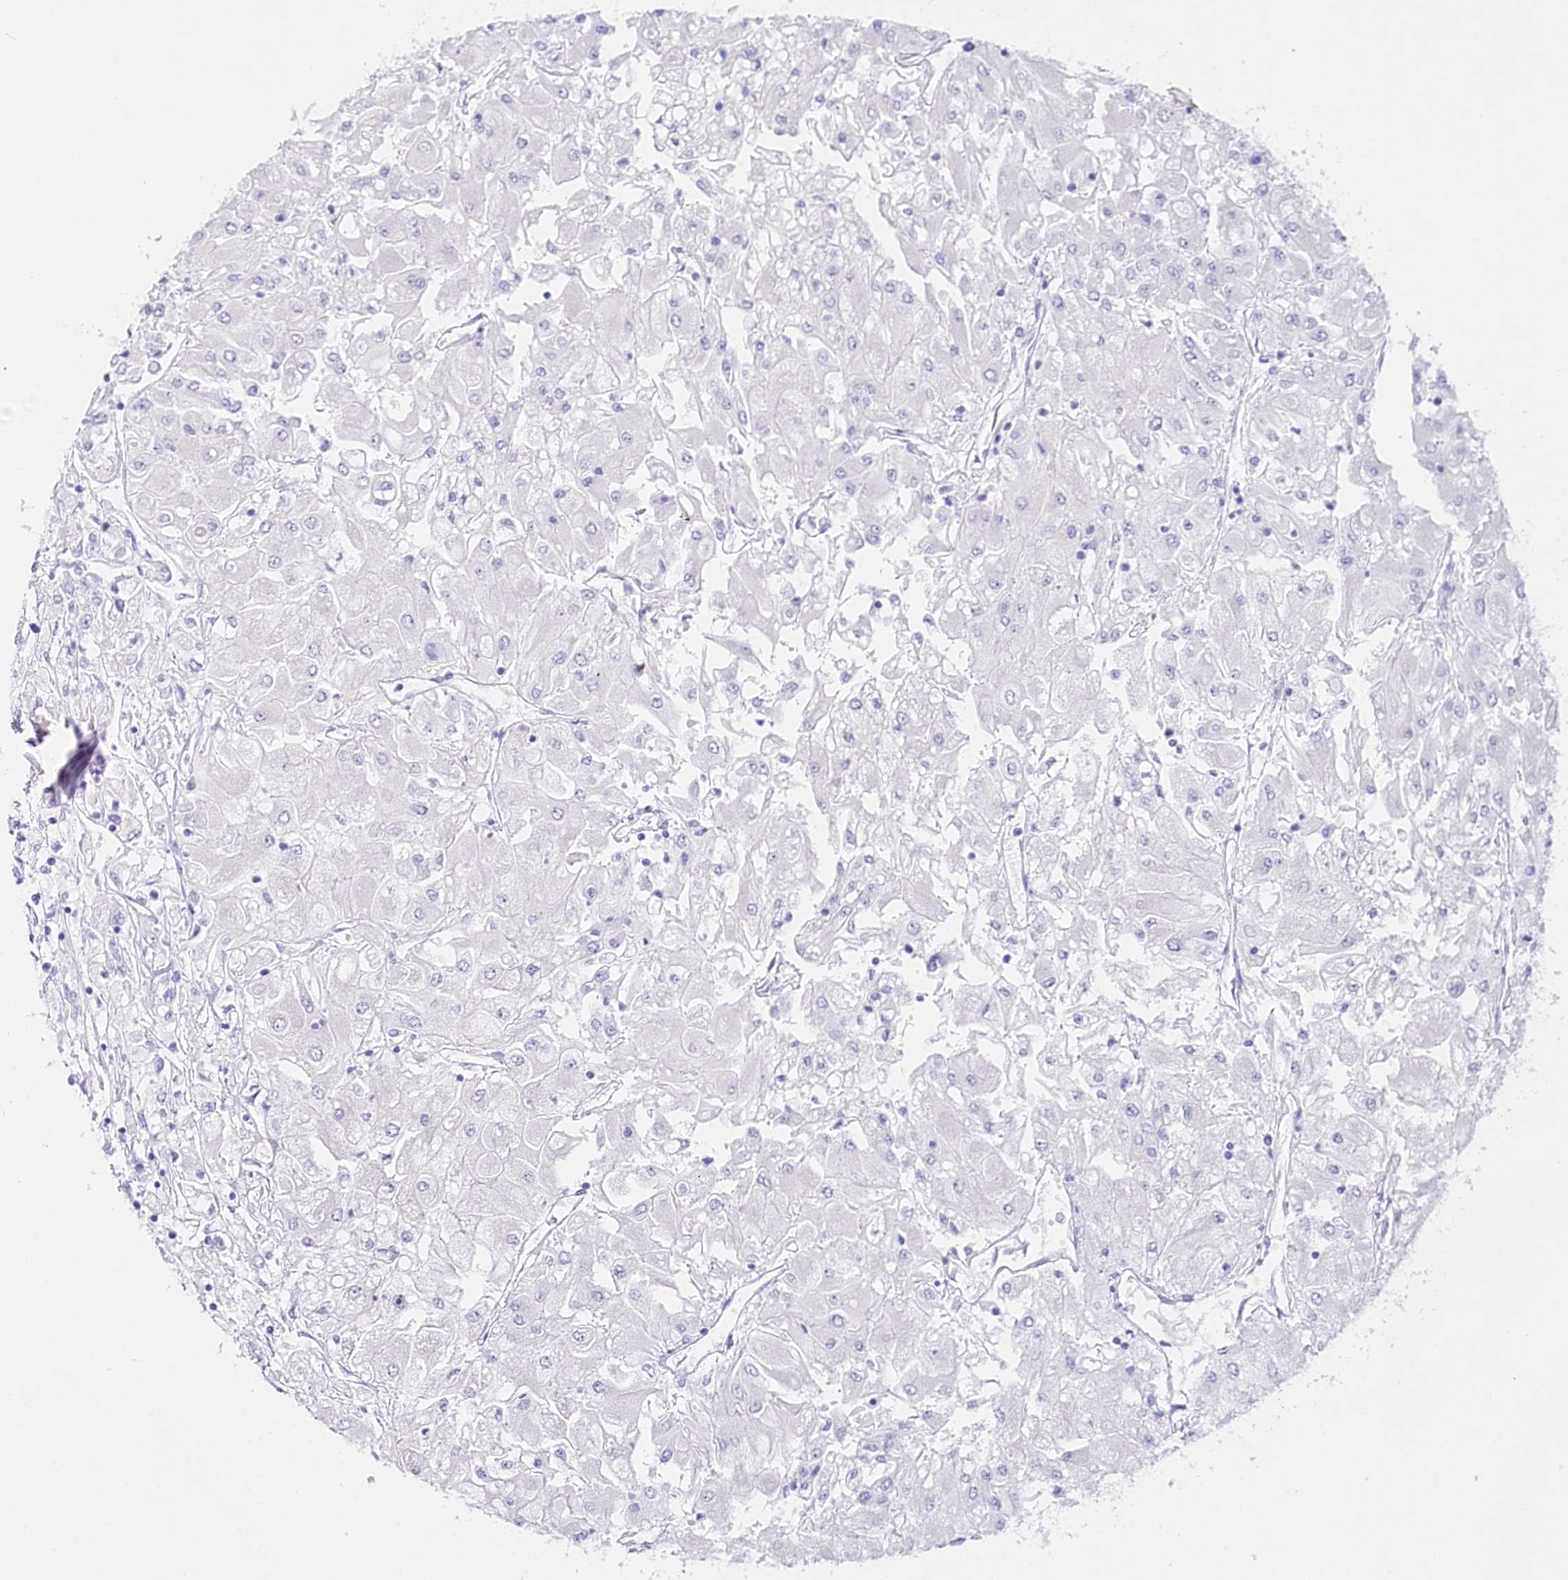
{"staining": {"intensity": "negative", "quantity": "none", "location": "none"}, "tissue": "renal cancer", "cell_type": "Tumor cells", "image_type": "cancer", "snomed": [{"axis": "morphology", "description": "Adenocarcinoma, NOS"}, {"axis": "topography", "description": "Kidney"}], "caption": "DAB immunohistochemical staining of human adenocarcinoma (renal) exhibits no significant positivity in tumor cells.", "gene": "CSN3", "patient": {"sex": "male", "age": 80}}